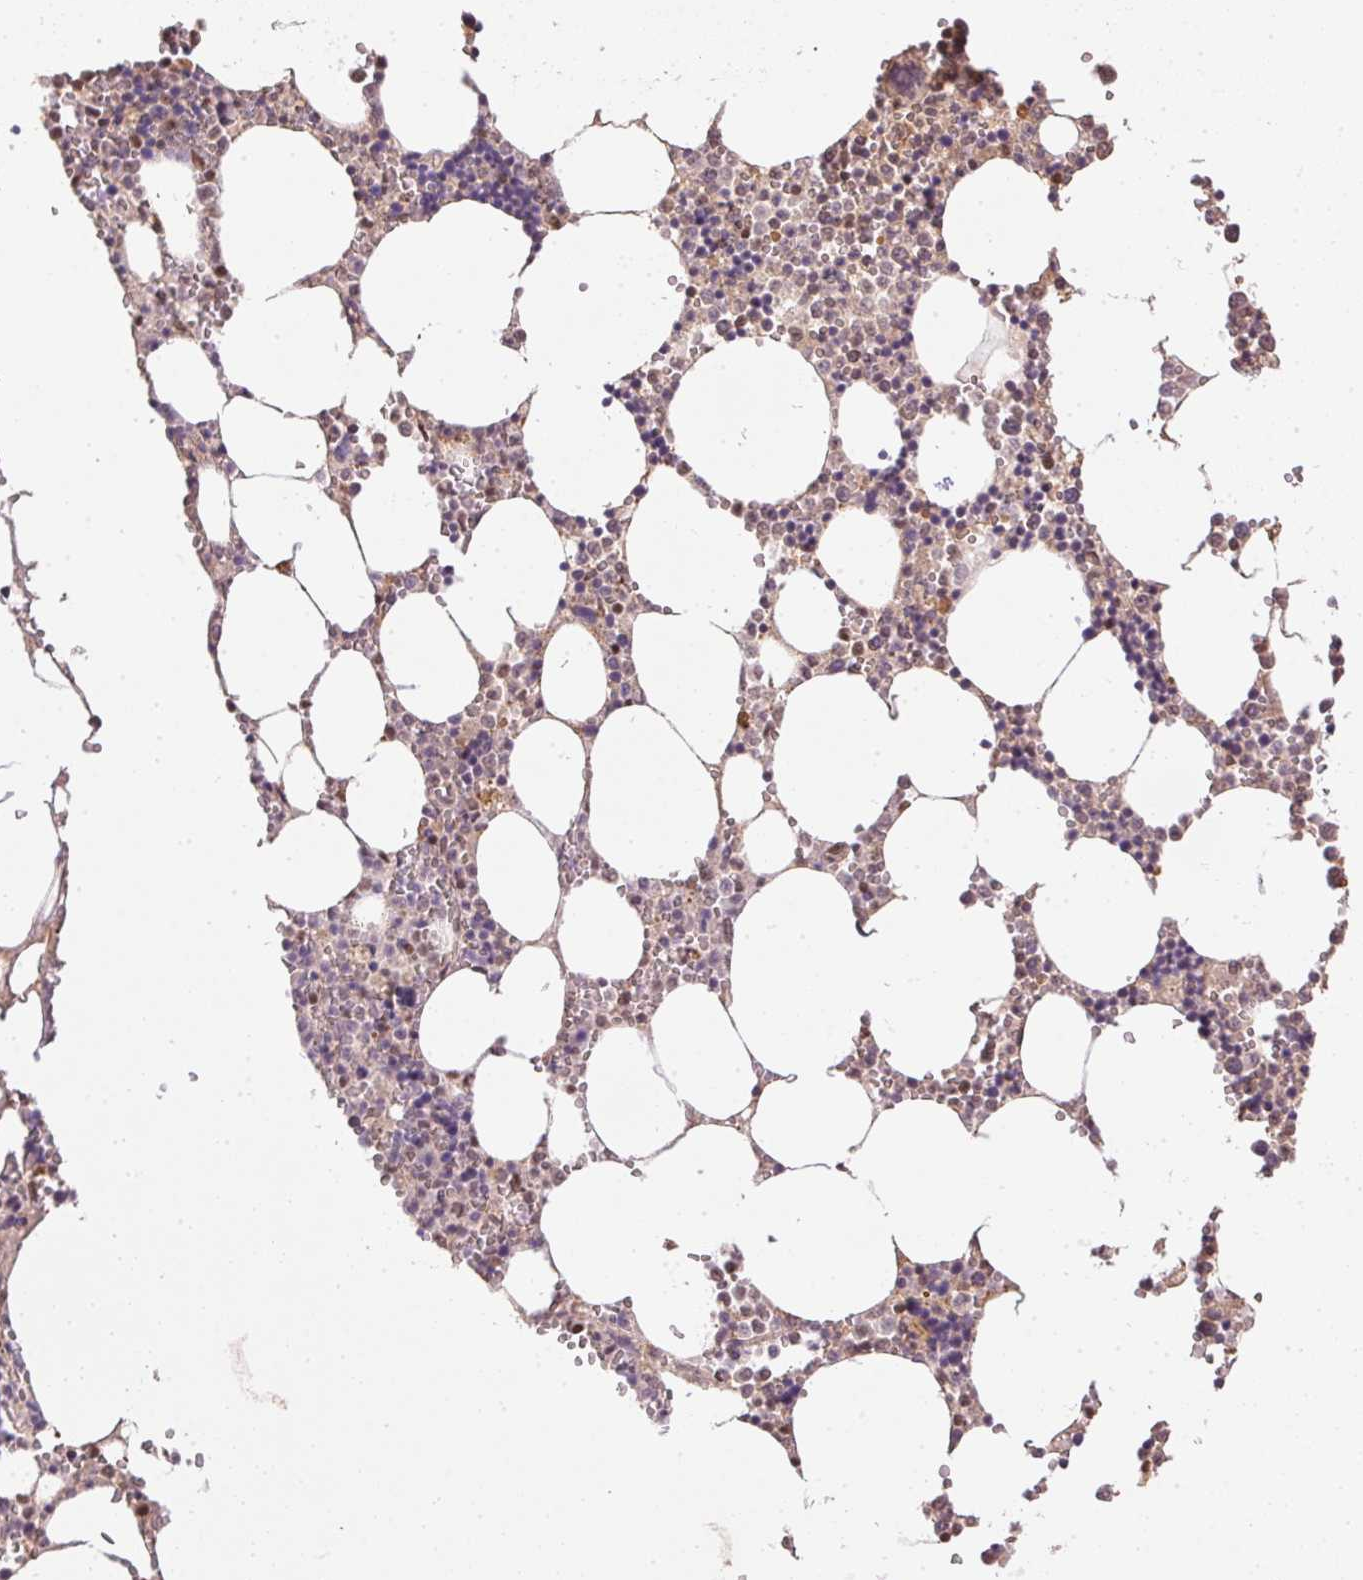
{"staining": {"intensity": "weak", "quantity": "<25%", "location": "nuclear"}, "tissue": "bone marrow", "cell_type": "Hematopoietic cells", "image_type": "normal", "snomed": [{"axis": "morphology", "description": "Normal tissue, NOS"}, {"axis": "topography", "description": "Bone marrow"}], "caption": "Hematopoietic cells show no significant protein expression in benign bone marrow. (Stains: DAB IHC with hematoxylin counter stain, Microscopy: brightfield microscopy at high magnification).", "gene": "TPI1", "patient": {"sex": "male", "age": 54}}